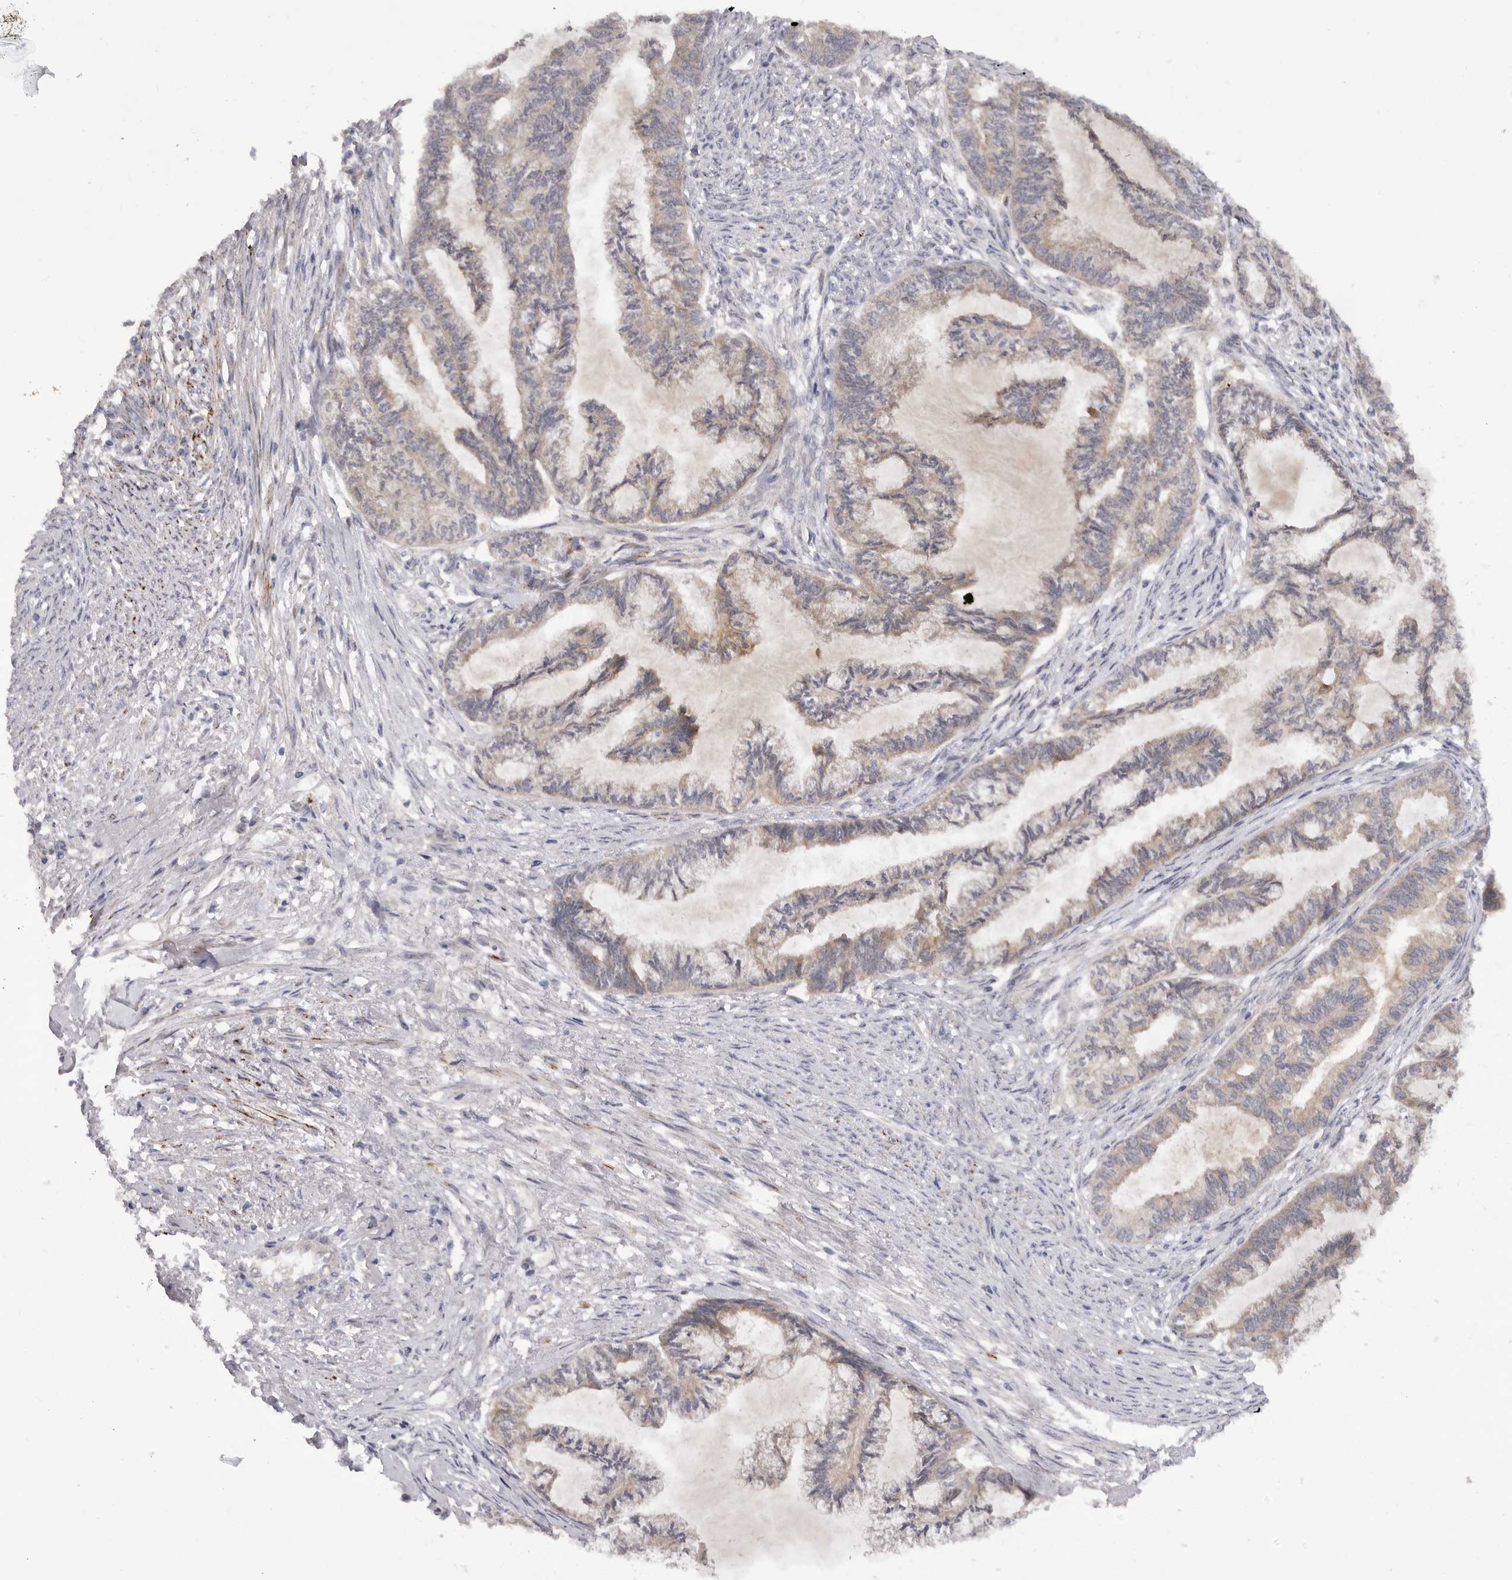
{"staining": {"intensity": "weak", "quantity": "<25%", "location": "cytoplasmic/membranous"}, "tissue": "endometrial cancer", "cell_type": "Tumor cells", "image_type": "cancer", "snomed": [{"axis": "morphology", "description": "Adenocarcinoma, NOS"}, {"axis": "topography", "description": "Endometrium"}], "caption": "This is a micrograph of immunohistochemistry (IHC) staining of adenocarcinoma (endometrial), which shows no positivity in tumor cells.", "gene": "DHDDS", "patient": {"sex": "female", "age": 86}}